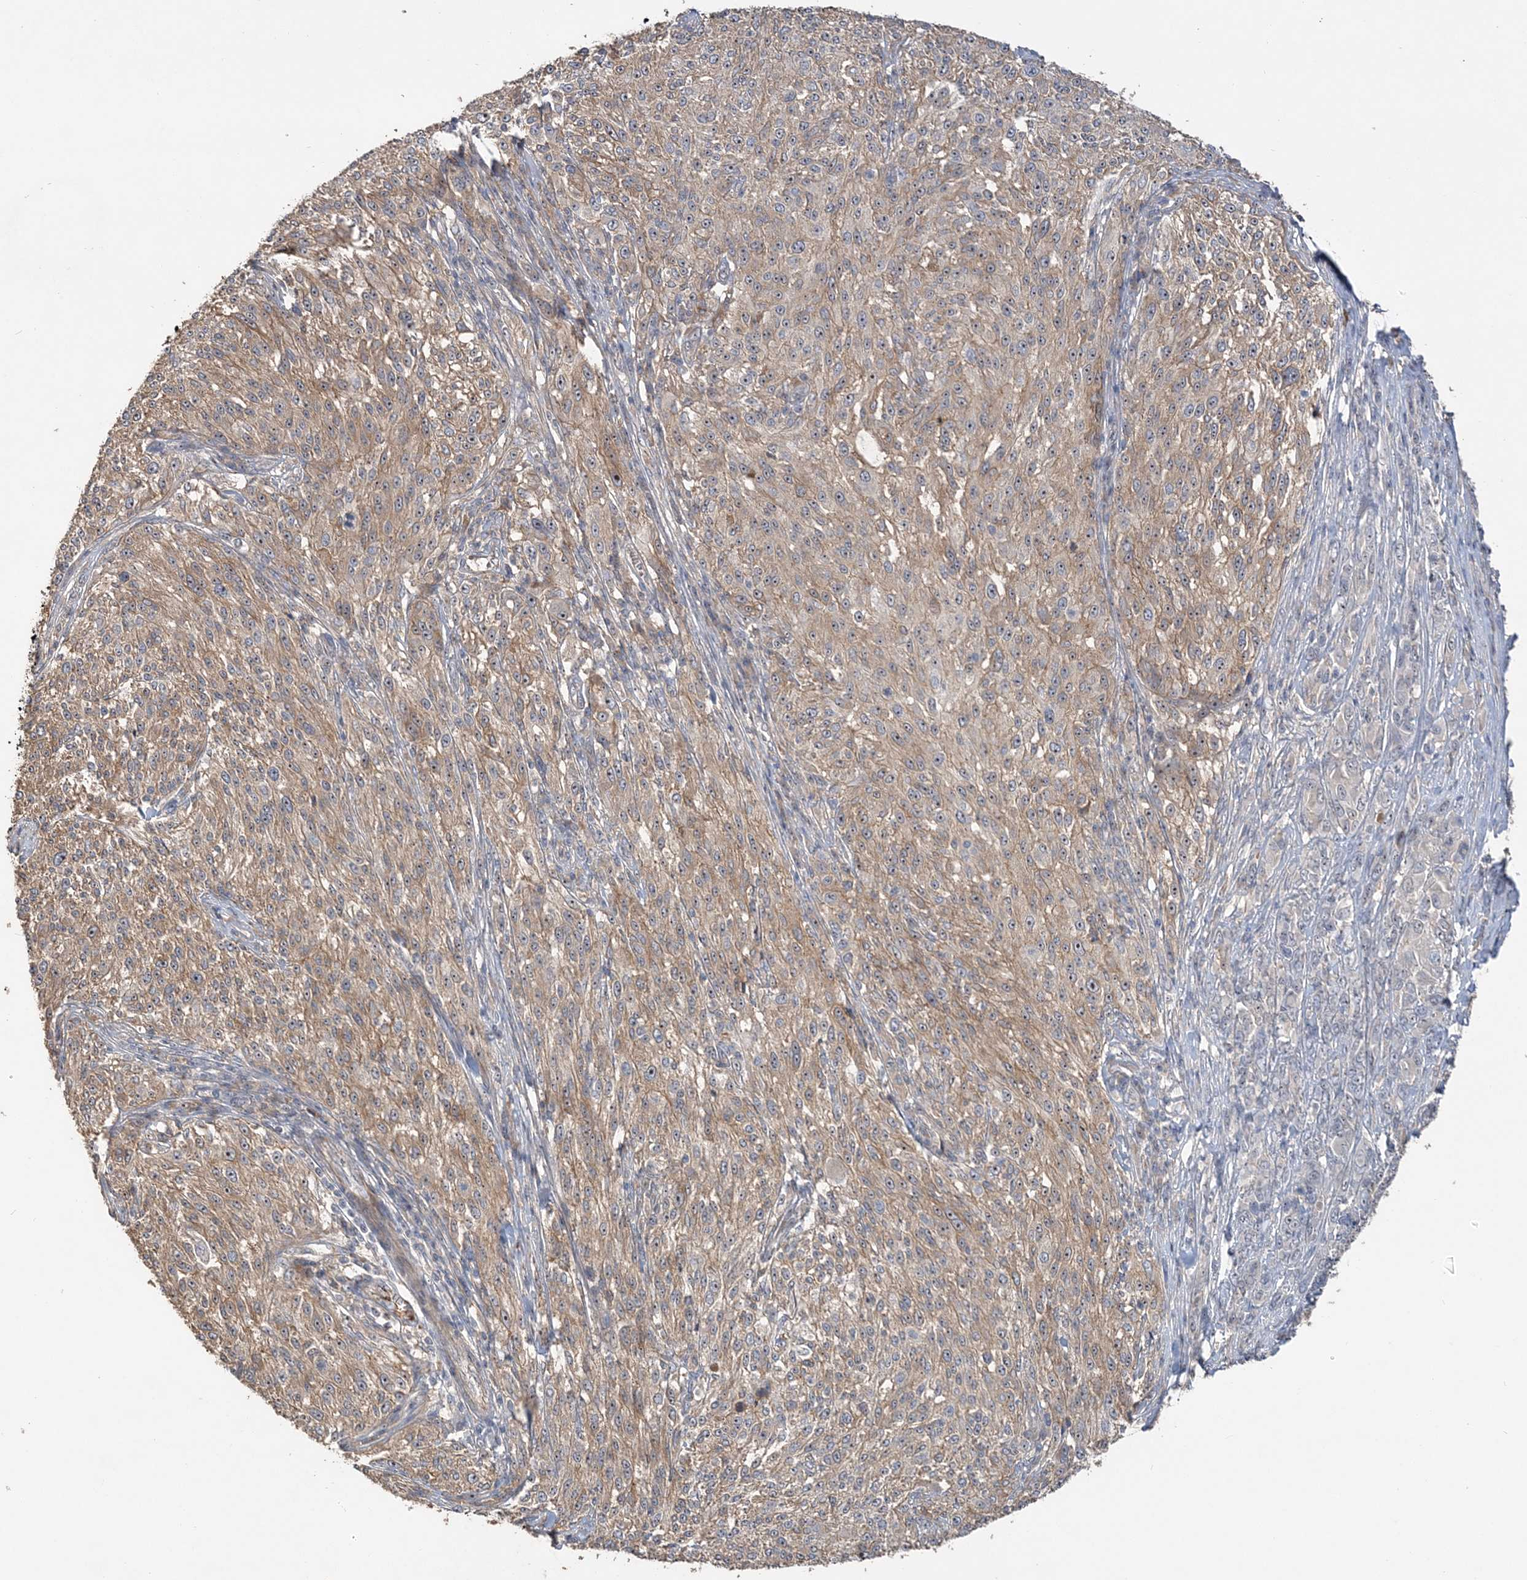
{"staining": {"intensity": "moderate", "quantity": "25%-75%", "location": "cytoplasmic/membranous"}, "tissue": "melanoma", "cell_type": "Tumor cells", "image_type": "cancer", "snomed": [{"axis": "morphology", "description": "Malignant melanoma, NOS"}, {"axis": "topography", "description": "Skin of trunk"}], "caption": "Tumor cells reveal medium levels of moderate cytoplasmic/membranous expression in approximately 25%-75% of cells in malignant melanoma.", "gene": "GRINA", "patient": {"sex": "male", "age": 71}}